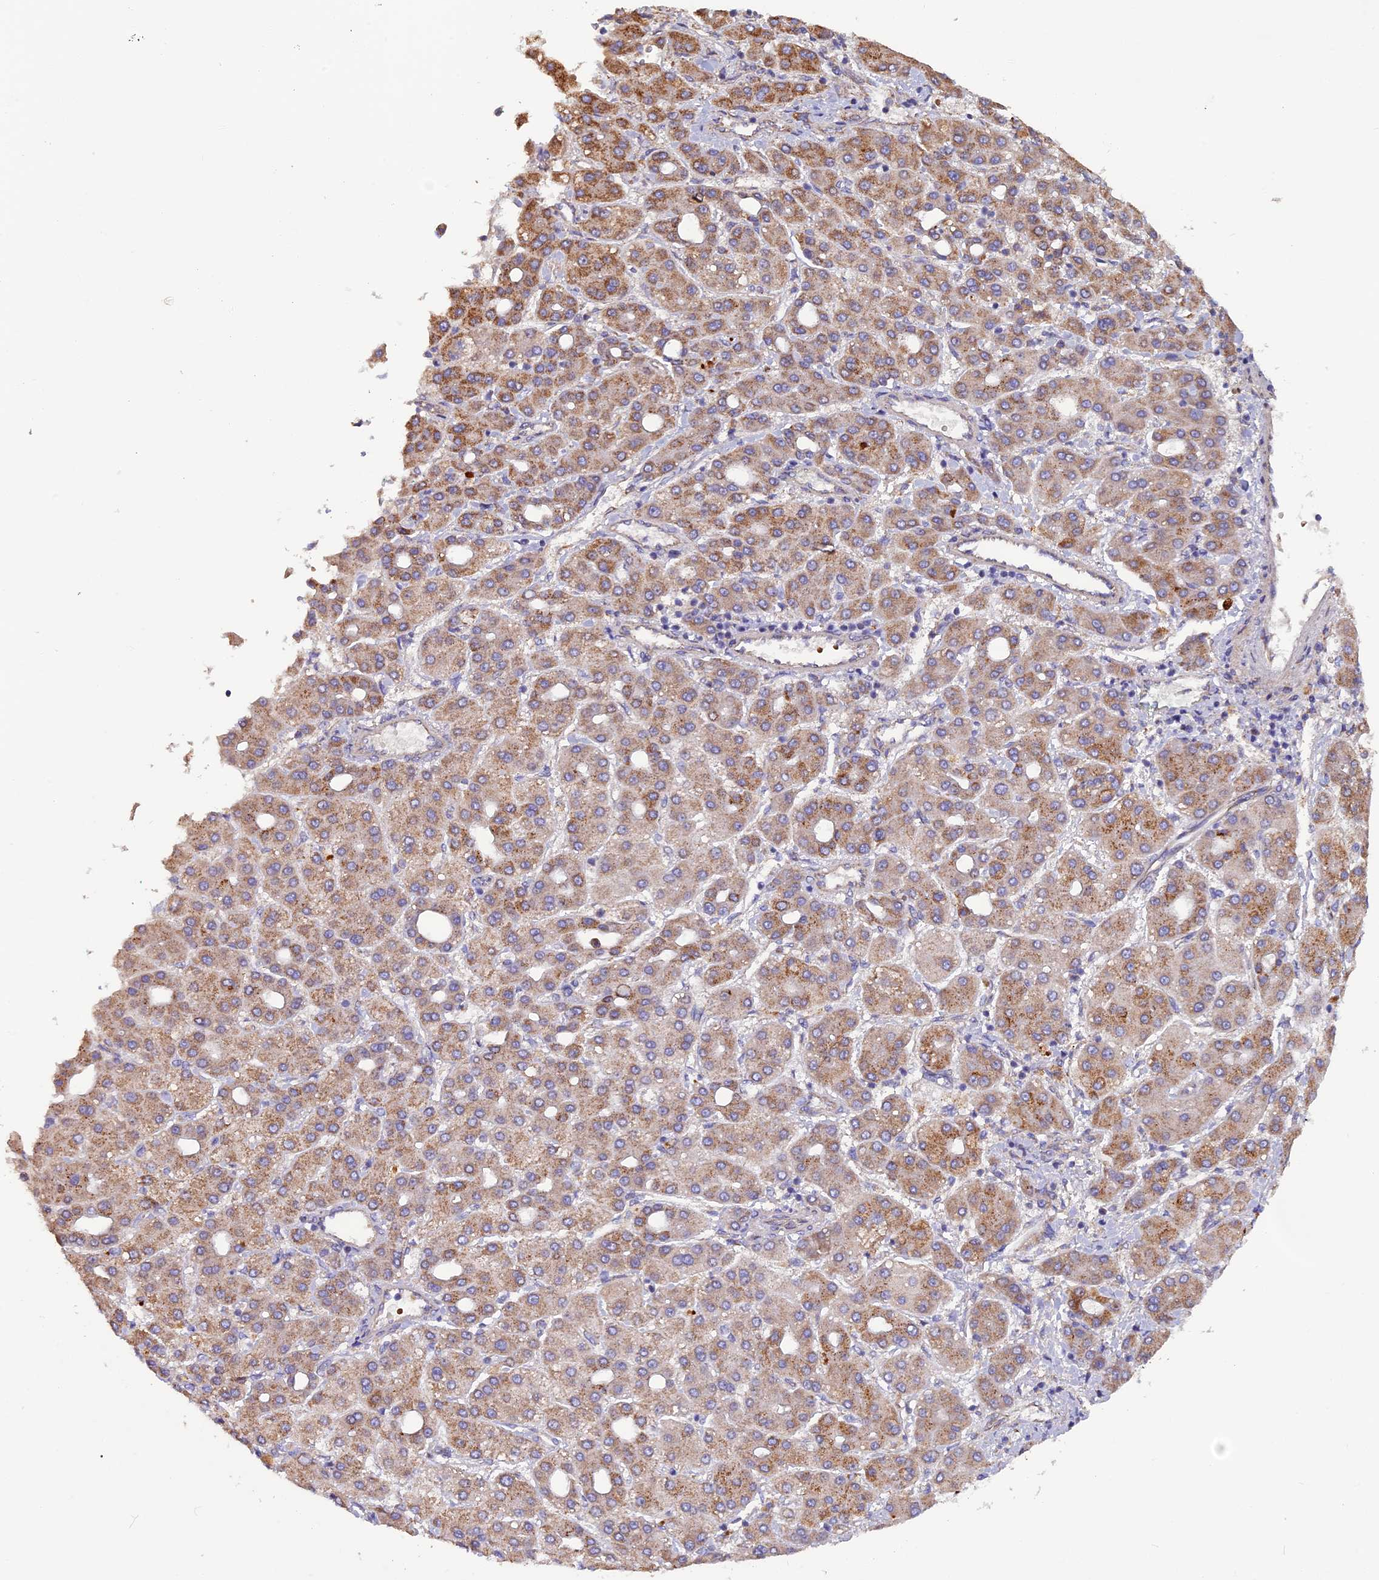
{"staining": {"intensity": "moderate", "quantity": ">75%", "location": "cytoplasmic/membranous"}, "tissue": "liver cancer", "cell_type": "Tumor cells", "image_type": "cancer", "snomed": [{"axis": "morphology", "description": "Carcinoma, Hepatocellular, NOS"}, {"axis": "topography", "description": "Liver"}], "caption": "Immunohistochemical staining of human liver hepatocellular carcinoma displays moderate cytoplasmic/membranous protein positivity in approximately >75% of tumor cells. Ihc stains the protein in brown and the nuclei are stained blue.", "gene": "DUS3L", "patient": {"sex": "male", "age": 65}}